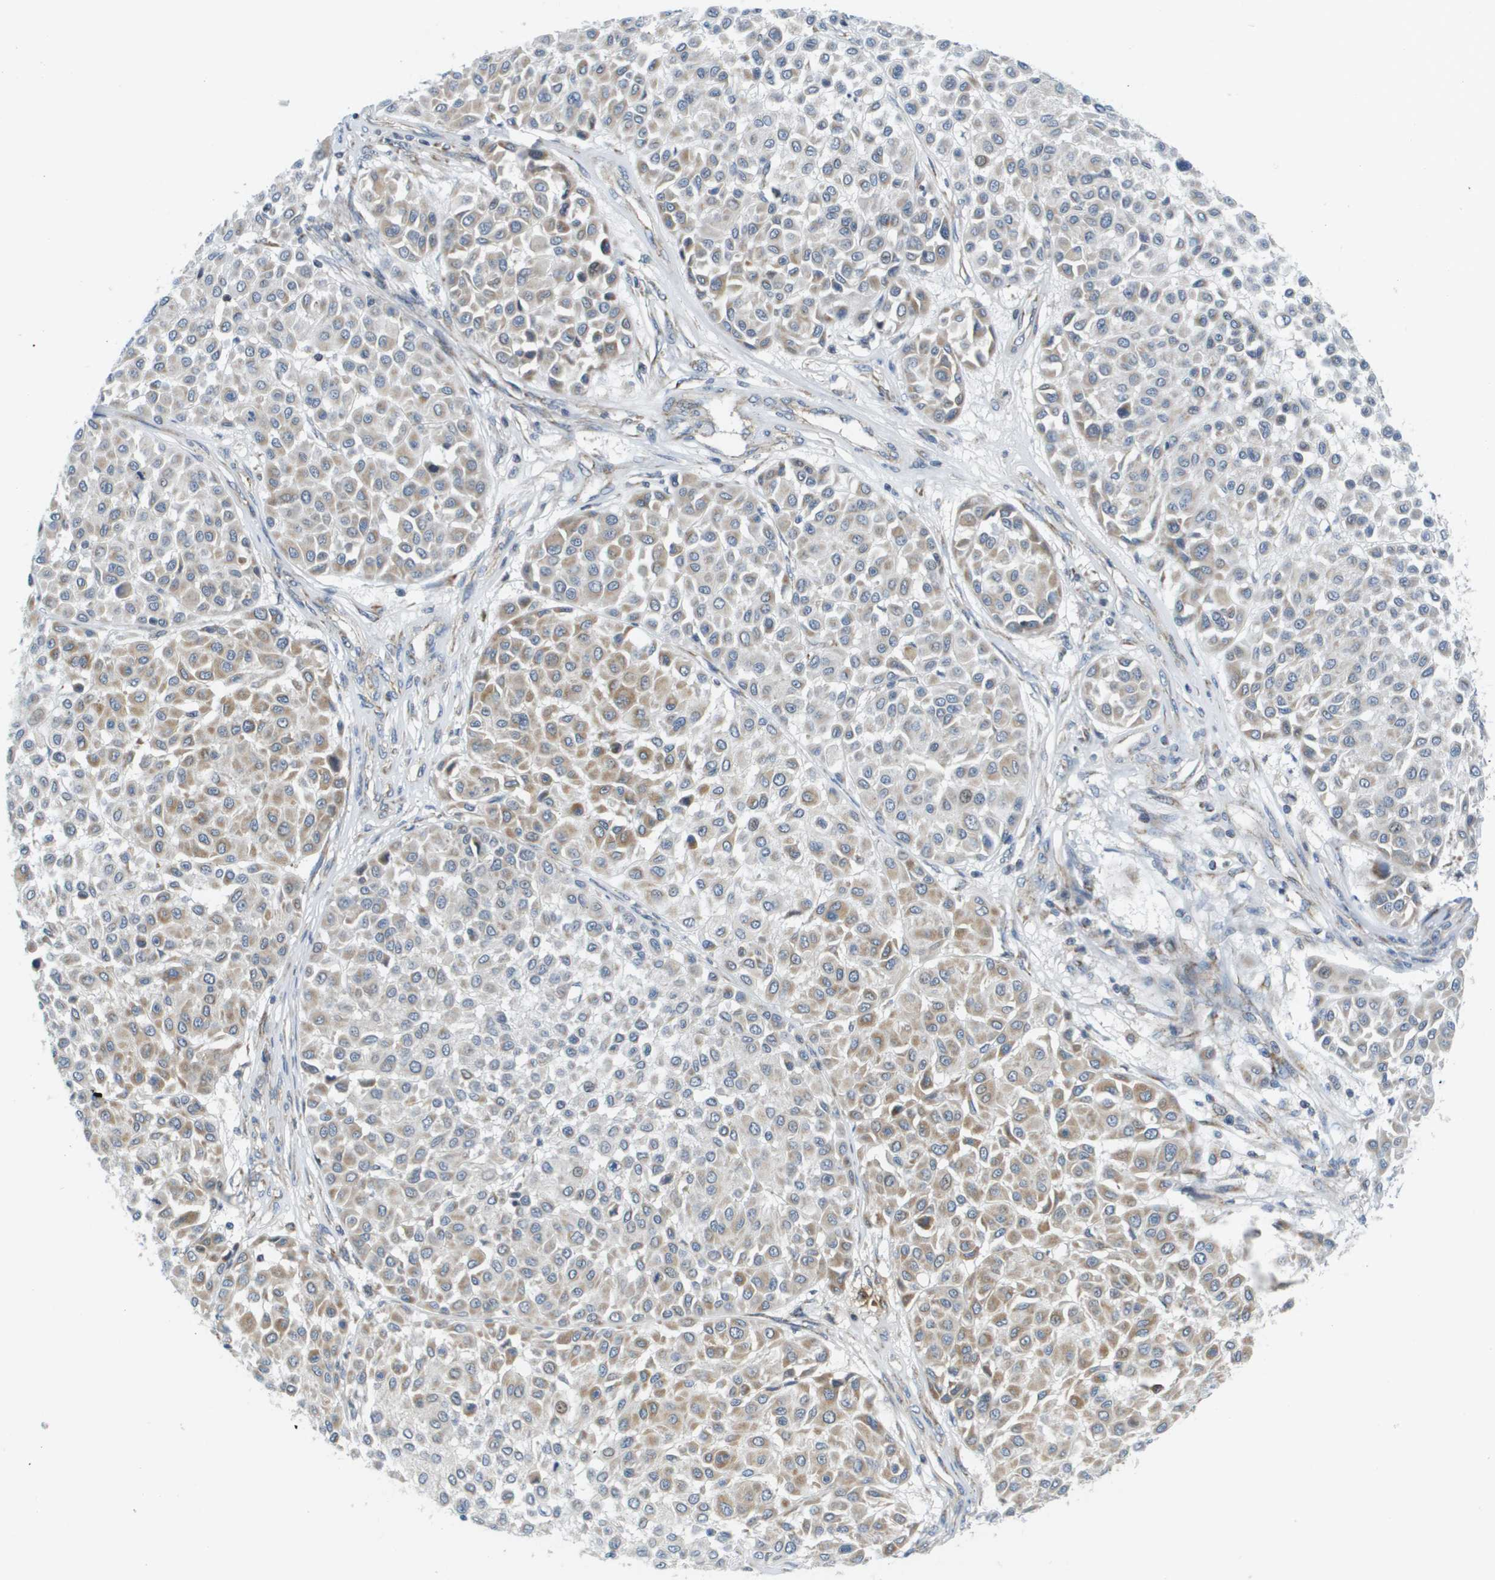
{"staining": {"intensity": "weak", "quantity": "<25%", "location": "cytoplasmic/membranous"}, "tissue": "melanoma", "cell_type": "Tumor cells", "image_type": "cancer", "snomed": [{"axis": "morphology", "description": "Malignant melanoma, Metastatic site"}, {"axis": "topography", "description": "Soft tissue"}], "caption": "Immunohistochemistry histopathology image of neoplastic tissue: melanoma stained with DAB (3,3'-diaminobenzidine) demonstrates no significant protein expression in tumor cells.", "gene": "KRT23", "patient": {"sex": "male", "age": 41}}